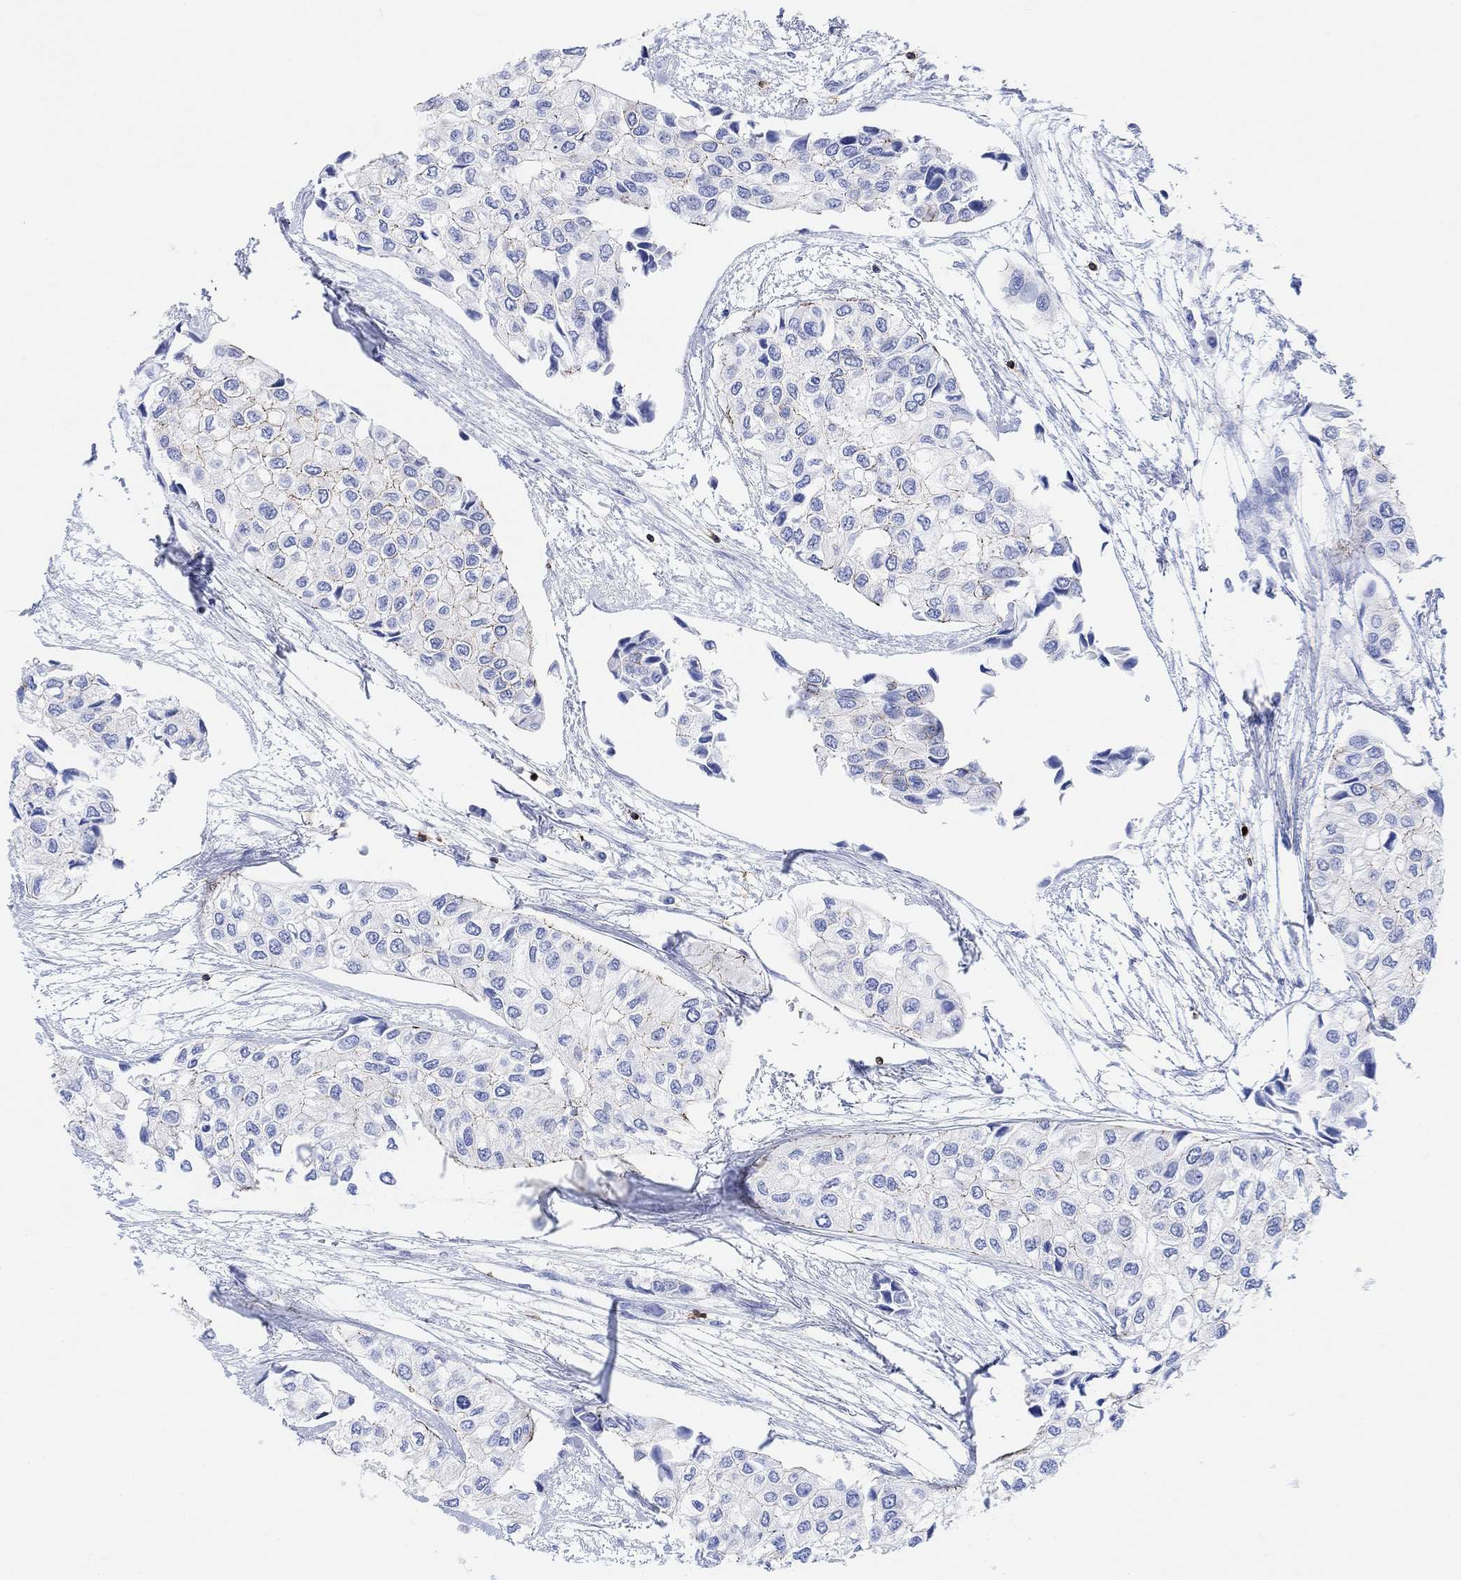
{"staining": {"intensity": "negative", "quantity": "none", "location": "none"}, "tissue": "urothelial cancer", "cell_type": "Tumor cells", "image_type": "cancer", "snomed": [{"axis": "morphology", "description": "Urothelial carcinoma, High grade"}, {"axis": "topography", "description": "Urinary bladder"}], "caption": "IHC image of neoplastic tissue: urothelial carcinoma (high-grade) stained with DAB demonstrates no significant protein positivity in tumor cells.", "gene": "GPR65", "patient": {"sex": "male", "age": 73}}